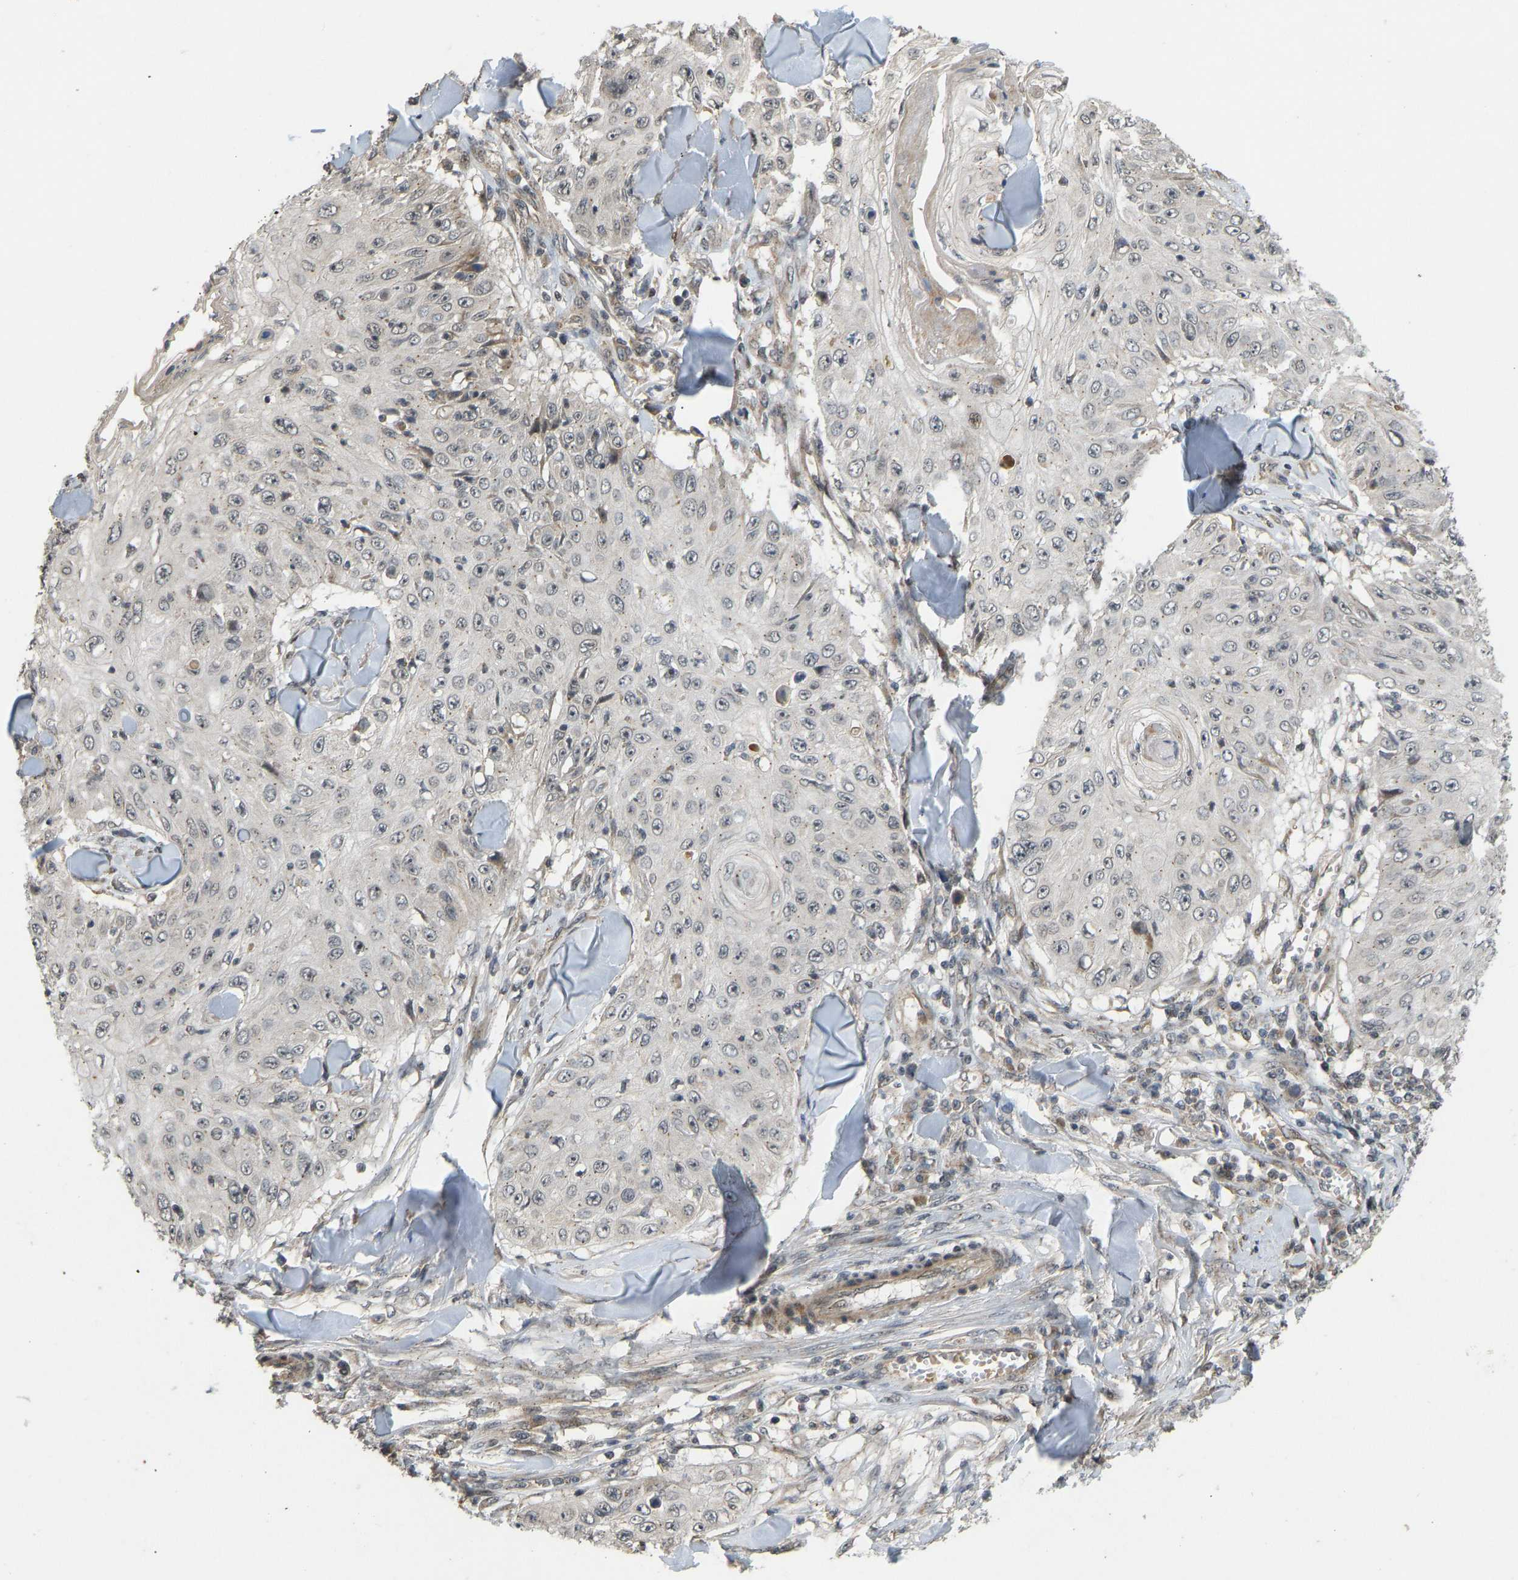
{"staining": {"intensity": "negative", "quantity": "none", "location": "none"}, "tissue": "skin cancer", "cell_type": "Tumor cells", "image_type": "cancer", "snomed": [{"axis": "morphology", "description": "Squamous cell carcinoma, NOS"}, {"axis": "topography", "description": "Skin"}], "caption": "Tumor cells show no significant positivity in squamous cell carcinoma (skin).", "gene": "ACADS", "patient": {"sex": "male", "age": 86}}